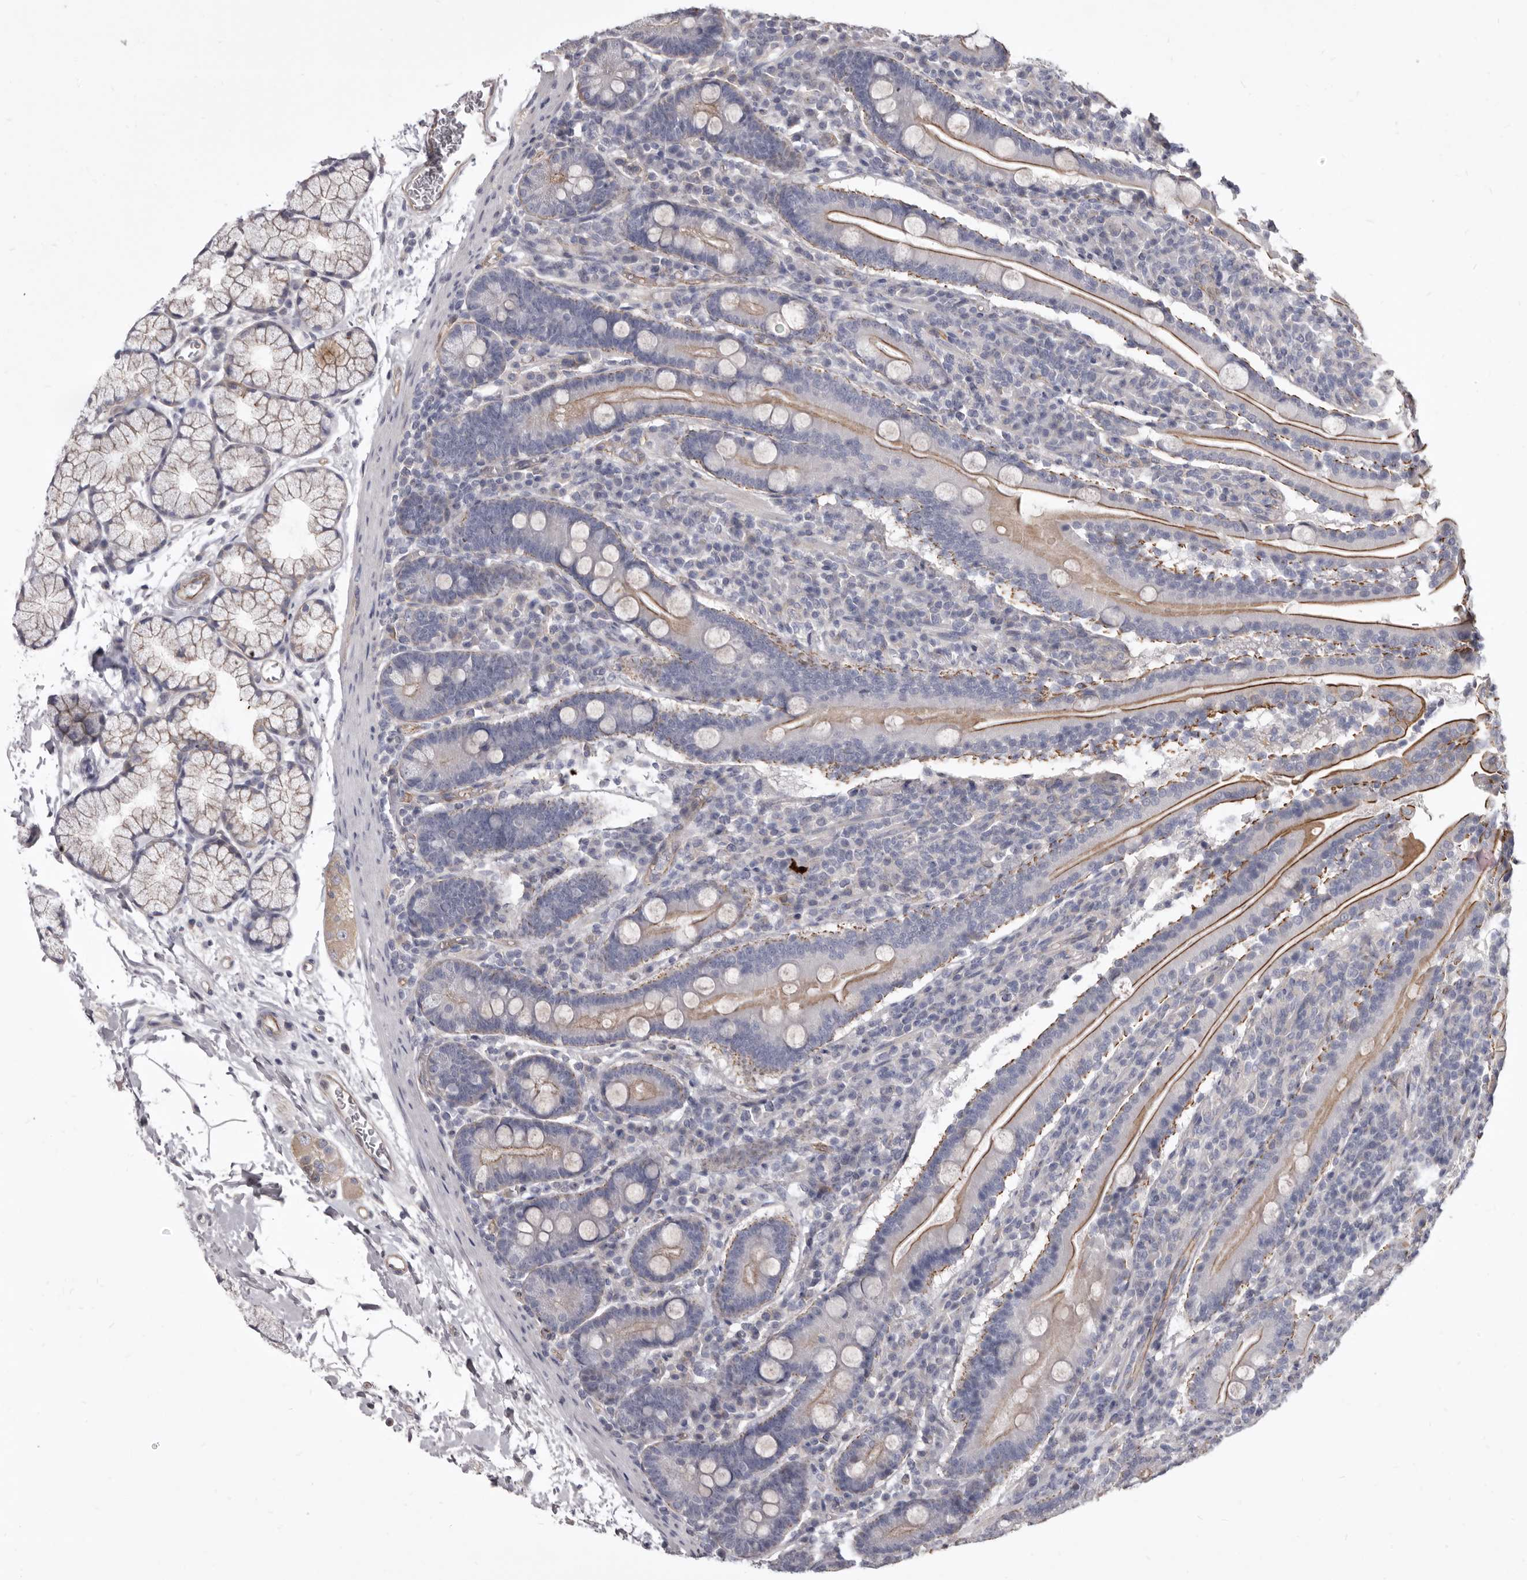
{"staining": {"intensity": "moderate", "quantity": "25%-75%", "location": "cytoplasmic/membranous"}, "tissue": "duodenum", "cell_type": "Glandular cells", "image_type": "normal", "snomed": [{"axis": "morphology", "description": "Normal tissue, NOS"}, {"axis": "topography", "description": "Duodenum"}], "caption": "High-magnification brightfield microscopy of unremarkable duodenum stained with DAB (3,3'-diaminobenzidine) (brown) and counterstained with hematoxylin (blue). glandular cells exhibit moderate cytoplasmic/membranous positivity is present in approximately25%-75% of cells.", "gene": "P2RX6", "patient": {"sex": "male", "age": 35}}